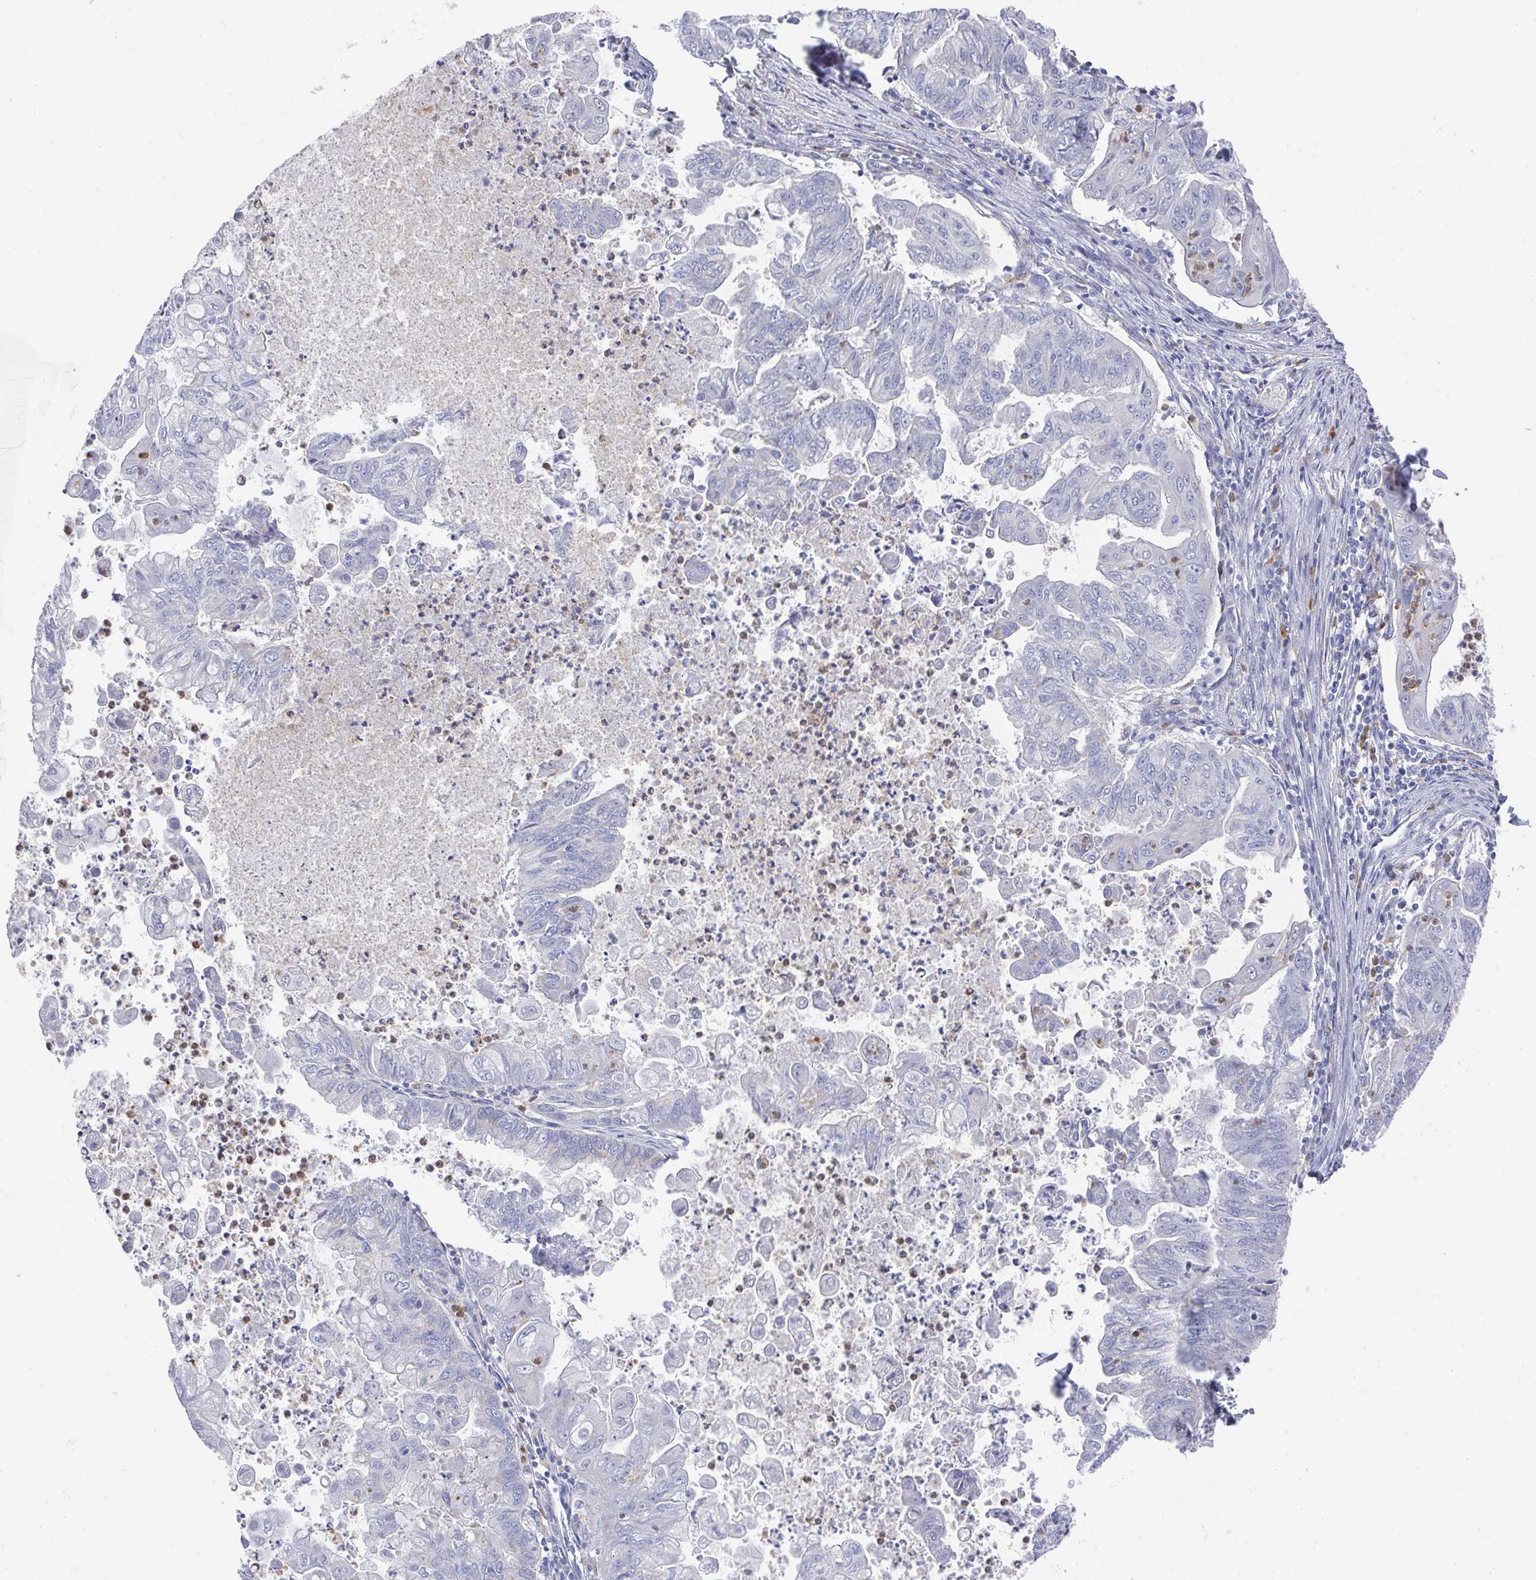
{"staining": {"intensity": "negative", "quantity": "none", "location": "none"}, "tissue": "stomach cancer", "cell_type": "Tumor cells", "image_type": "cancer", "snomed": [{"axis": "morphology", "description": "Adenocarcinoma, NOS"}, {"axis": "topography", "description": "Stomach, upper"}], "caption": "The immunohistochemistry photomicrograph has no significant expression in tumor cells of stomach adenocarcinoma tissue.", "gene": "NCF1", "patient": {"sex": "male", "age": 80}}